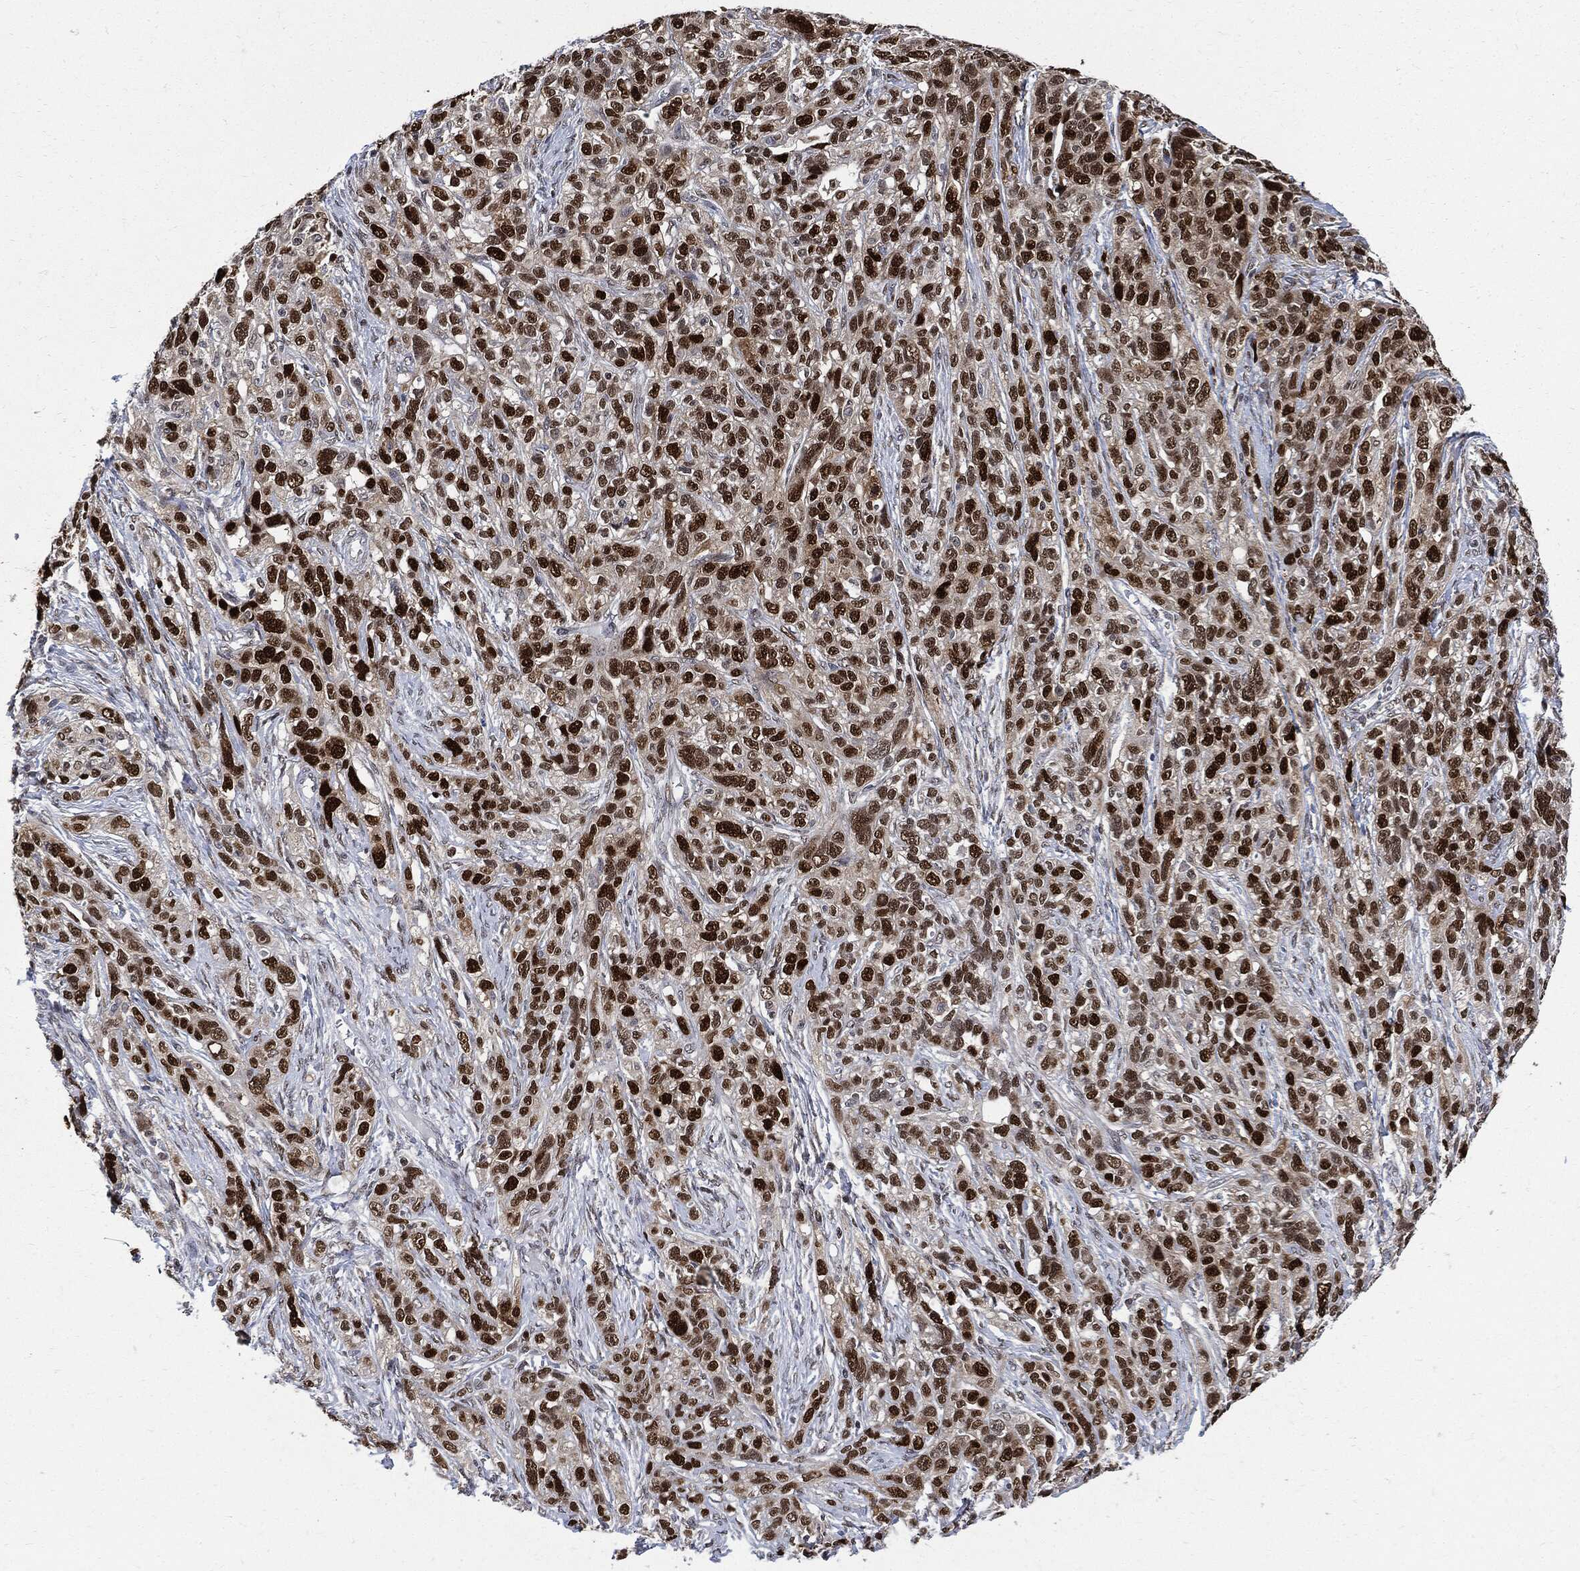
{"staining": {"intensity": "strong", "quantity": ">75%", "location": "nuclear"}, "tissue": "ovarian cancer", "cell_type": "Tumor cells", "image_type": "cancer", "snomed": [{"axis": "morphology", "description": "Cystadenocarcinoma, serous, NOS"}, {"axis": "topography", "description": "Ovary"}], "caption": "There is high levels of strong nuclear staining in tumor cells of serous cystadenocarcinoma (ovarian), as demonstrated by immunohistochemical staining (brown color).", "gene": "PCNA", "patient": {"sex": "female", "age": 71}}